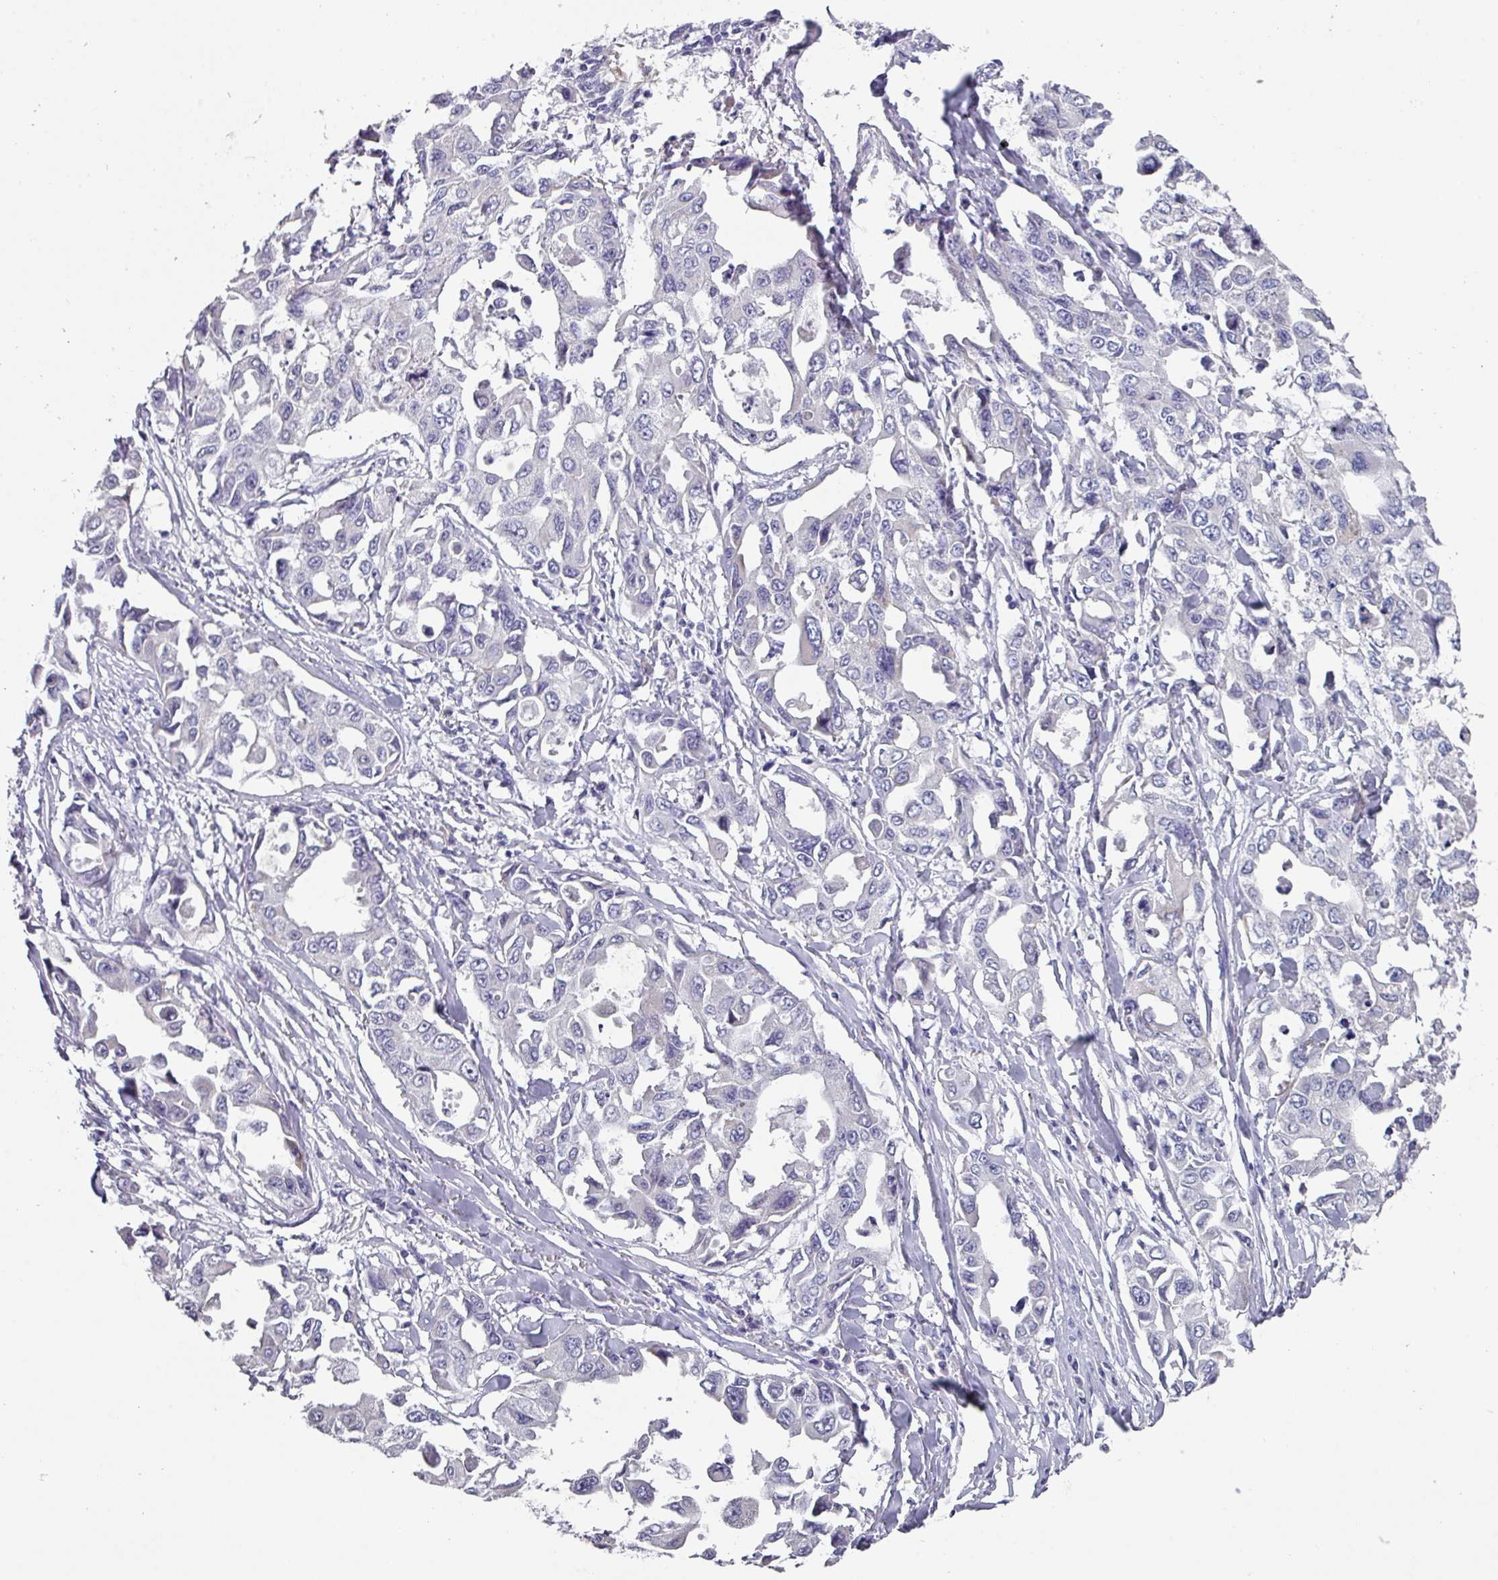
{"staining": {"intensity": "negative", "quantity": "none", "location": "none"}, "tissue": "lung cancer", "cell_type": "Tumor cells", "image_type": "cancer", "snomed": [{"axis": "morphology", "description": "Adenocarcinoma, NOS"}, {"axis": "topography", "description": "Lung"}], "caption": "Tumor cells are negative for brown protein staining in lung cancer.", "gene": "DEFB115", "patient": {"sex": "male", "age": 64}}